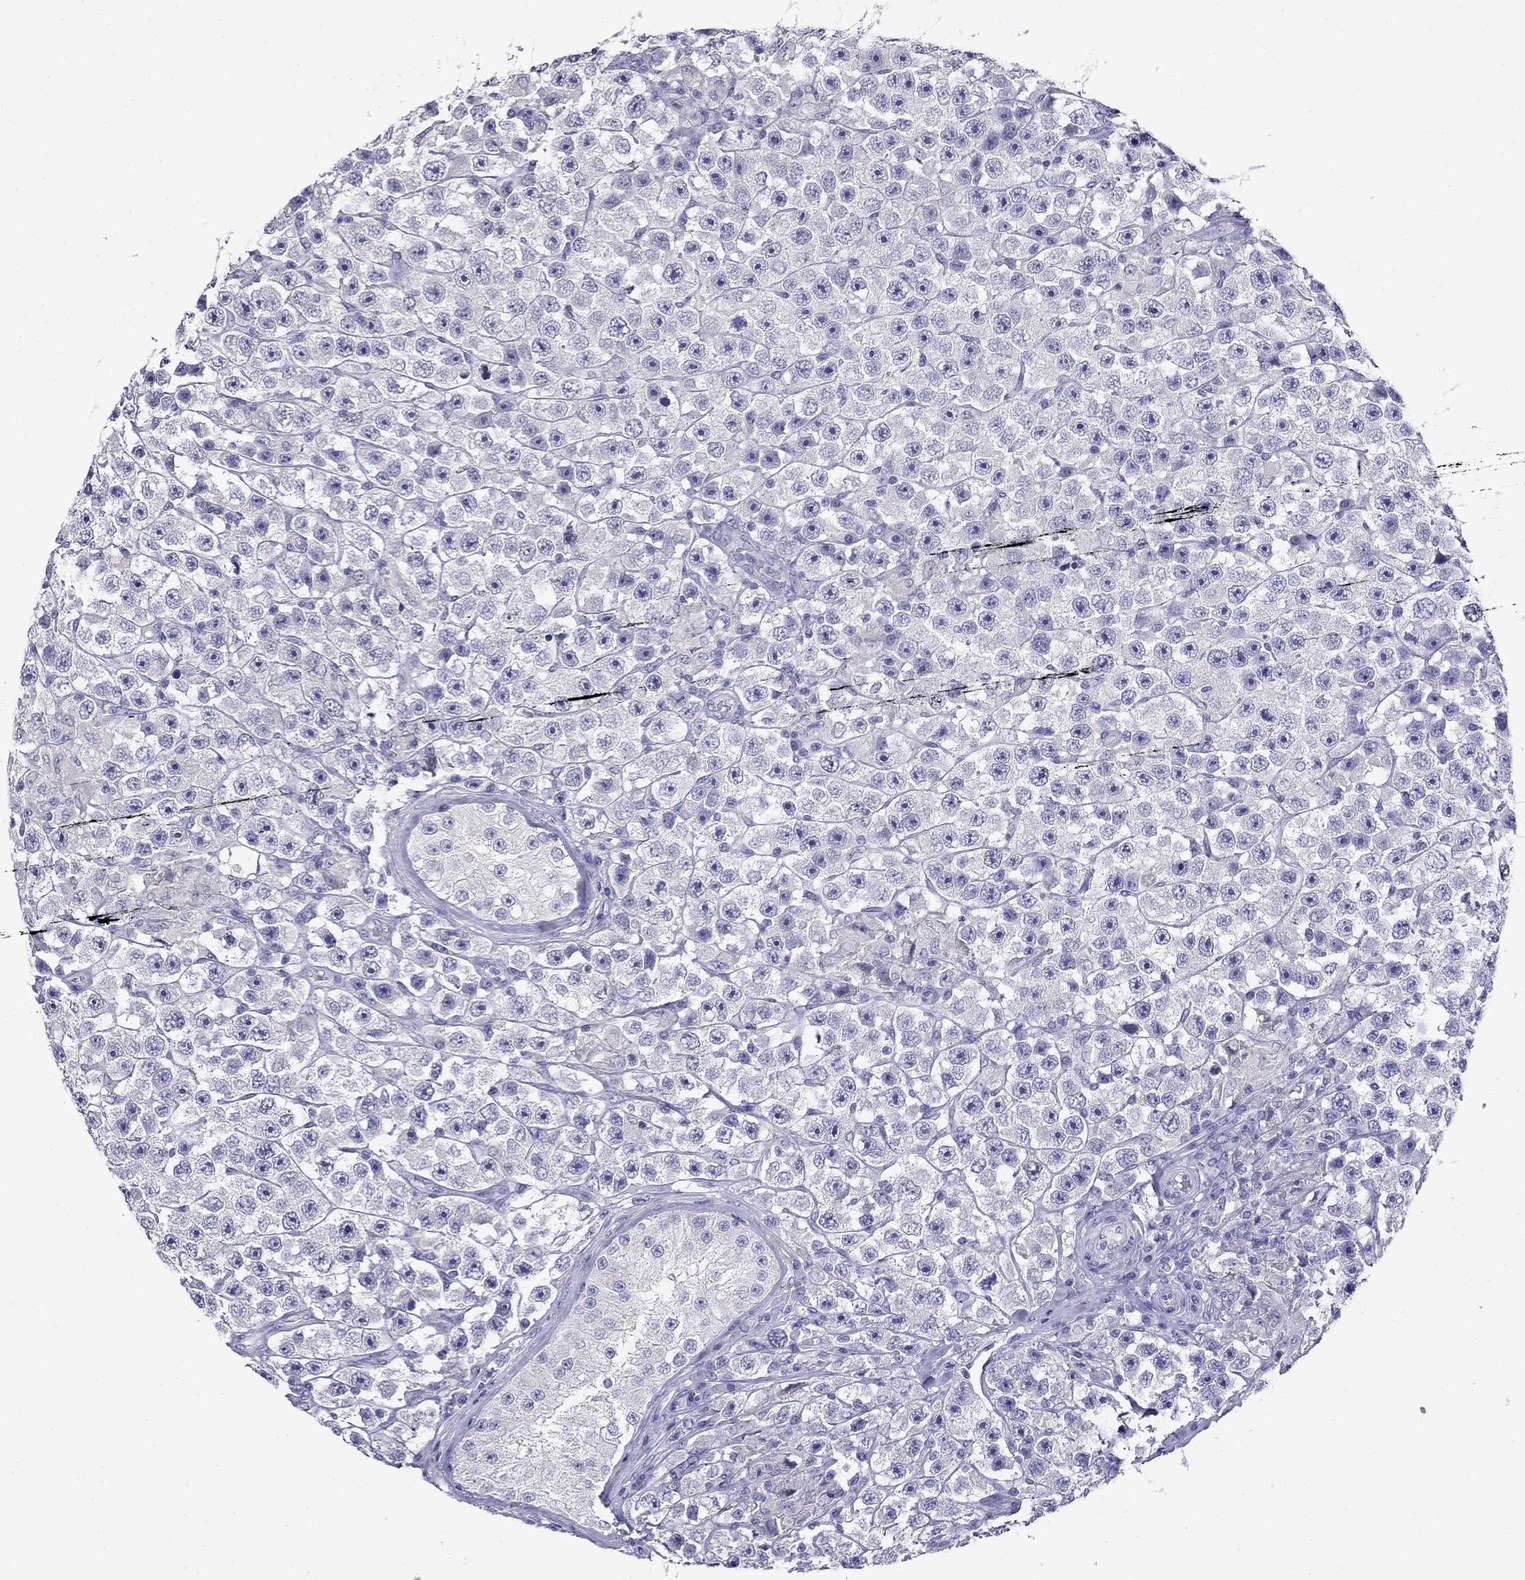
{"staining": {"intensity": "negative", "quantity": "none", "location": "none"}, "tissue": "testis cancer", "cell_type": "Tumor cells", "image_type": "cancer", "snomed": [{"axis": "morphology", "description": "Seminoma, NOS"}, {"axis": "topography", "description": "Testis"}], "caption": "IHC histopathology image of neoplastic tissue: seminoma (testis) stained with DAB reveals no significant protein positivity in tumor cells.", "gene": "MYO15A", "patient": {"sex": "male", "age": 45}}